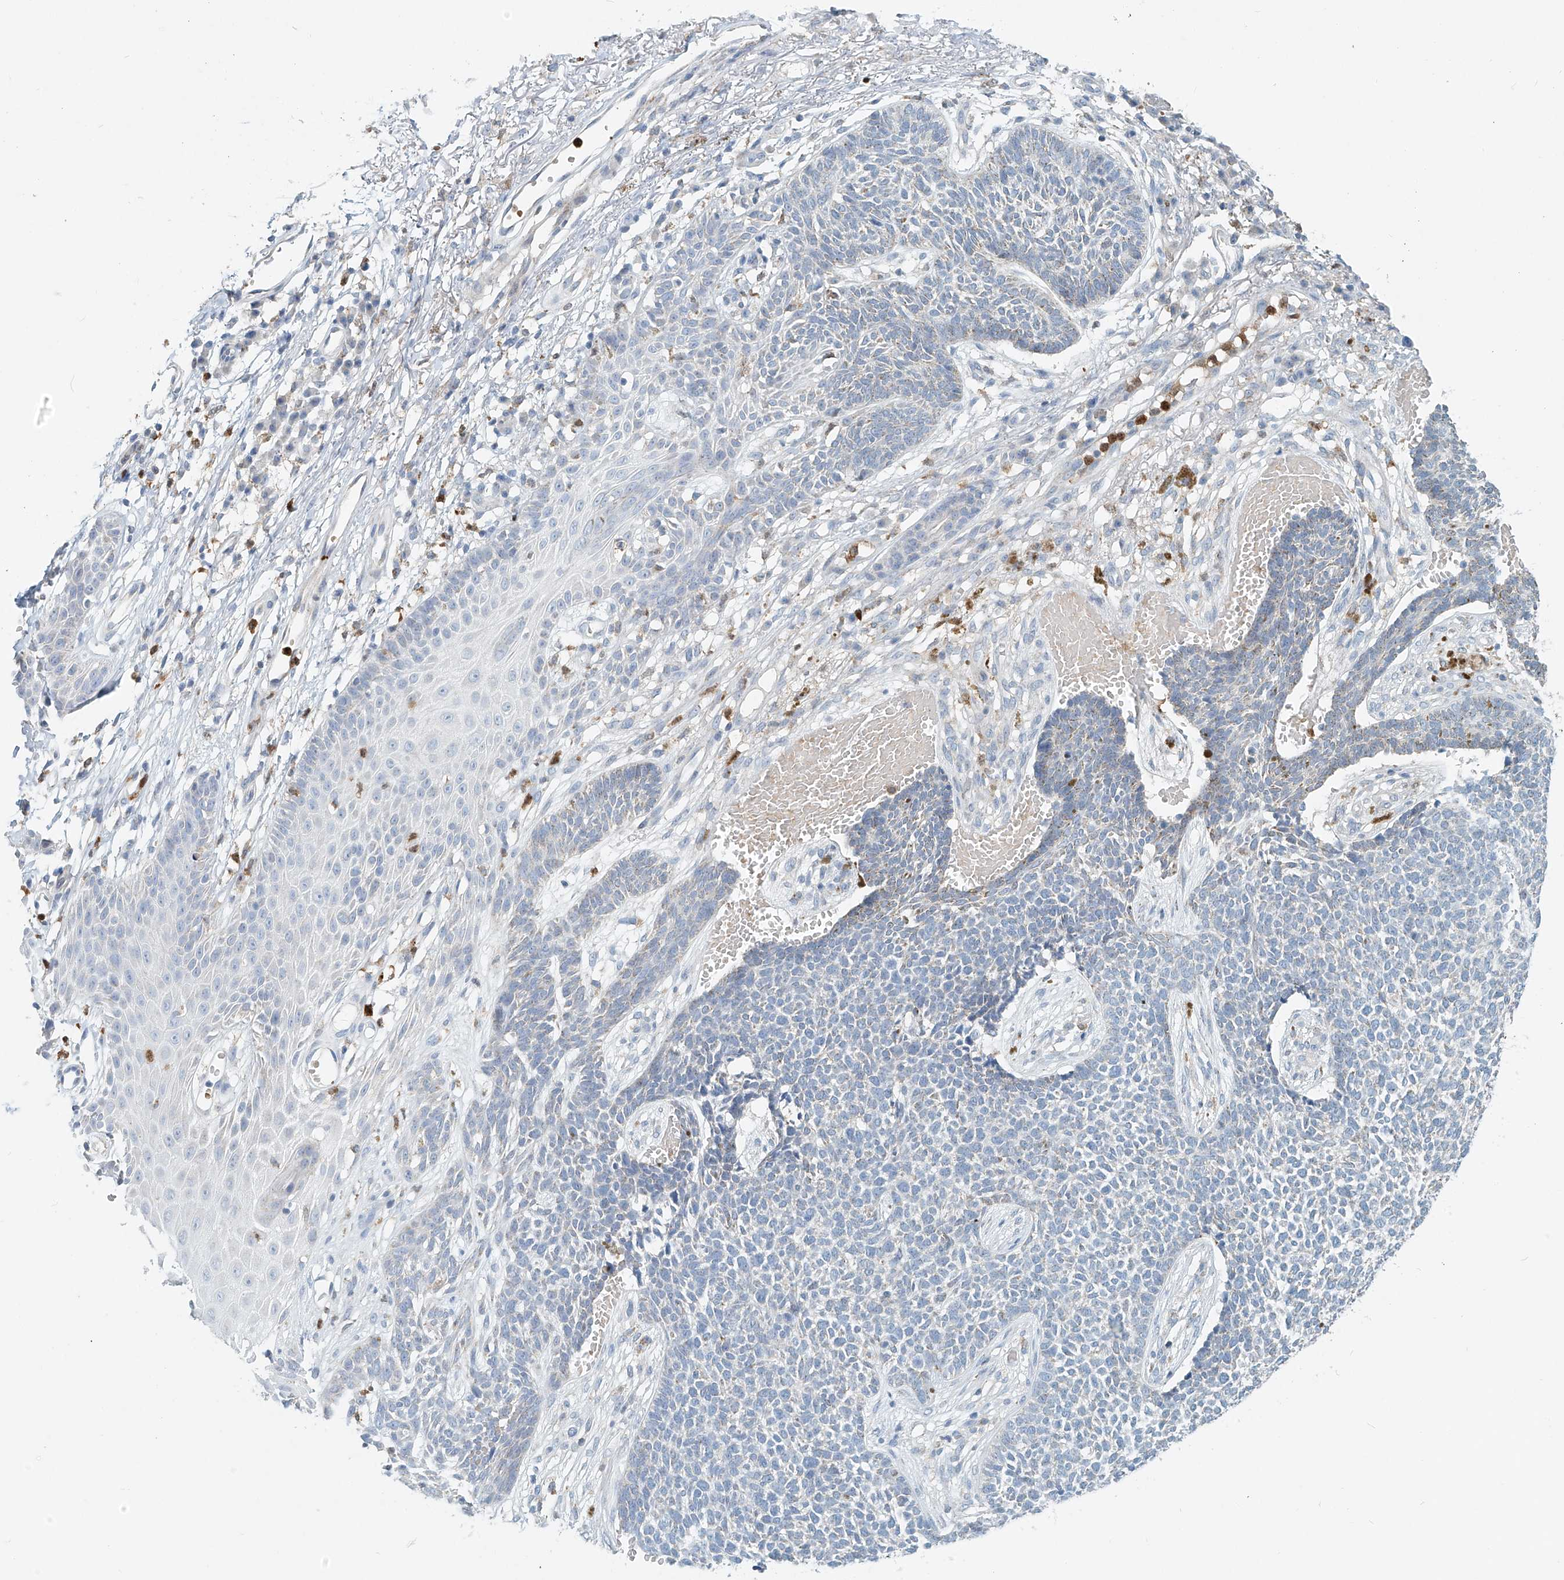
{"staining": {"intensity": "negative", "quantity": "none", "location": "none"}, "tissue": "skin cancer", "cell_type": "Tumor cells", "image_type": "cancer", "snomed": [{"axis": "morphology", "description": "Basal cell carcinoma"}, {"axis": "topography", "description": "Skin"}], "caption": "Immunohistochemical staining of human skin cancer (basal cell carcinoma) reveals no significant staining in tumor cells. (DAB immunohistochemistry with hematoxylin counter stain).", "gene": "PTPRA", "patient": {"sex": "female", "age": 84}}